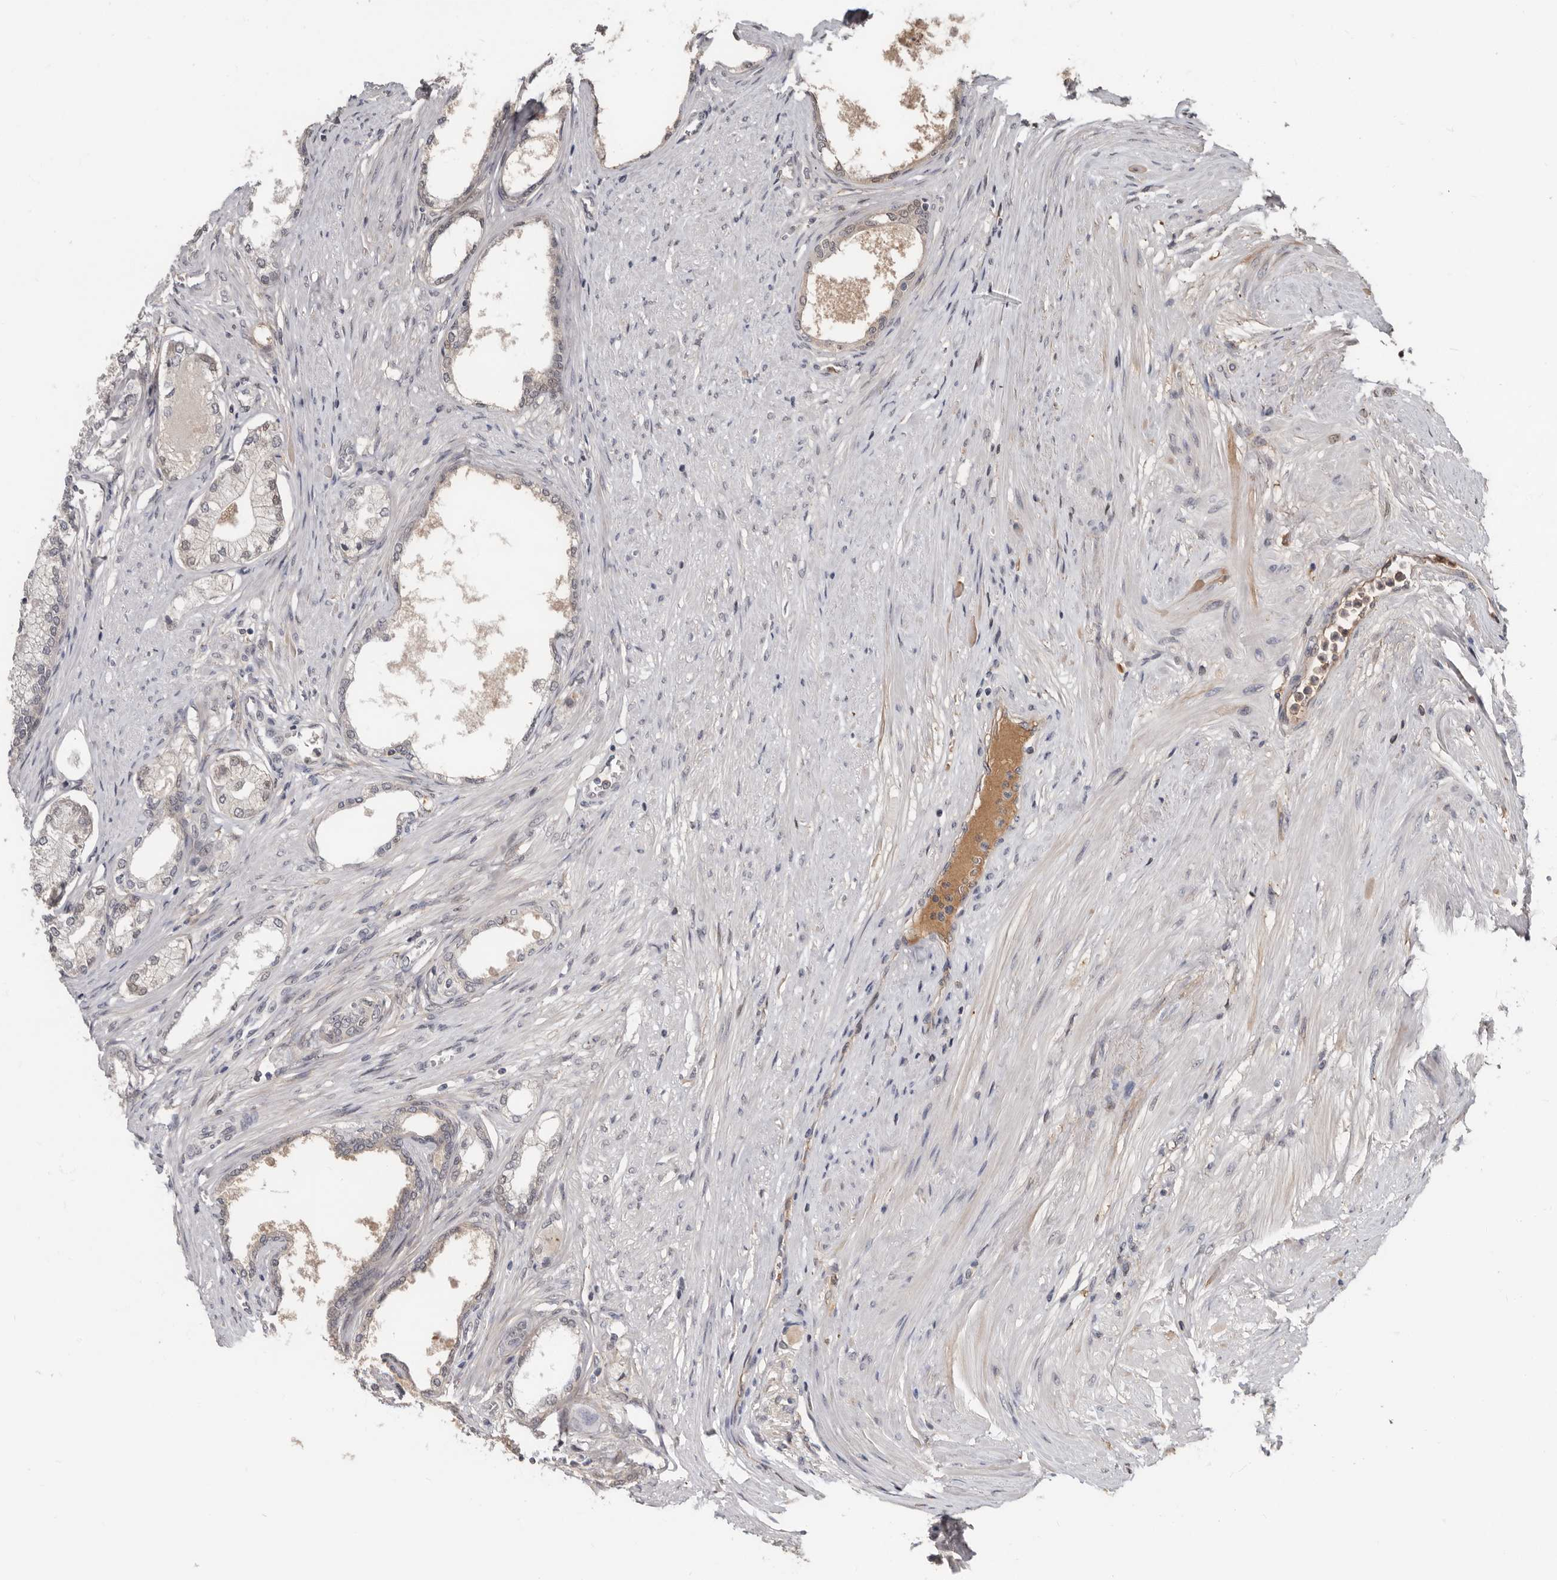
{"staining": {"intensity": "weak", "quantity": "25%-75%", "location": "cytoplasmic/membranous,nuclear"}, "tissue": "prostate", "cell_type": "Glandular cells", "image_type": "normal", "snomed": [{"axis": "morphology", "description": "Normal tissue, NOS"}, {"axis": "morphology", "description": "Urothelial carcinoma, Low grade"}, {"axis": "topography", "description": "Urinary bladder"}, {"axis": "topography", "description": "Prostate"}], "caption": "Prostate stained with immunohistochemistry exhibits weak cytoplasmic/membranous,nuclear positivity in about 25%-75% of glandular cells.", "gene": "LRGUK", "patient": {"sex": "male", "age": 60}}